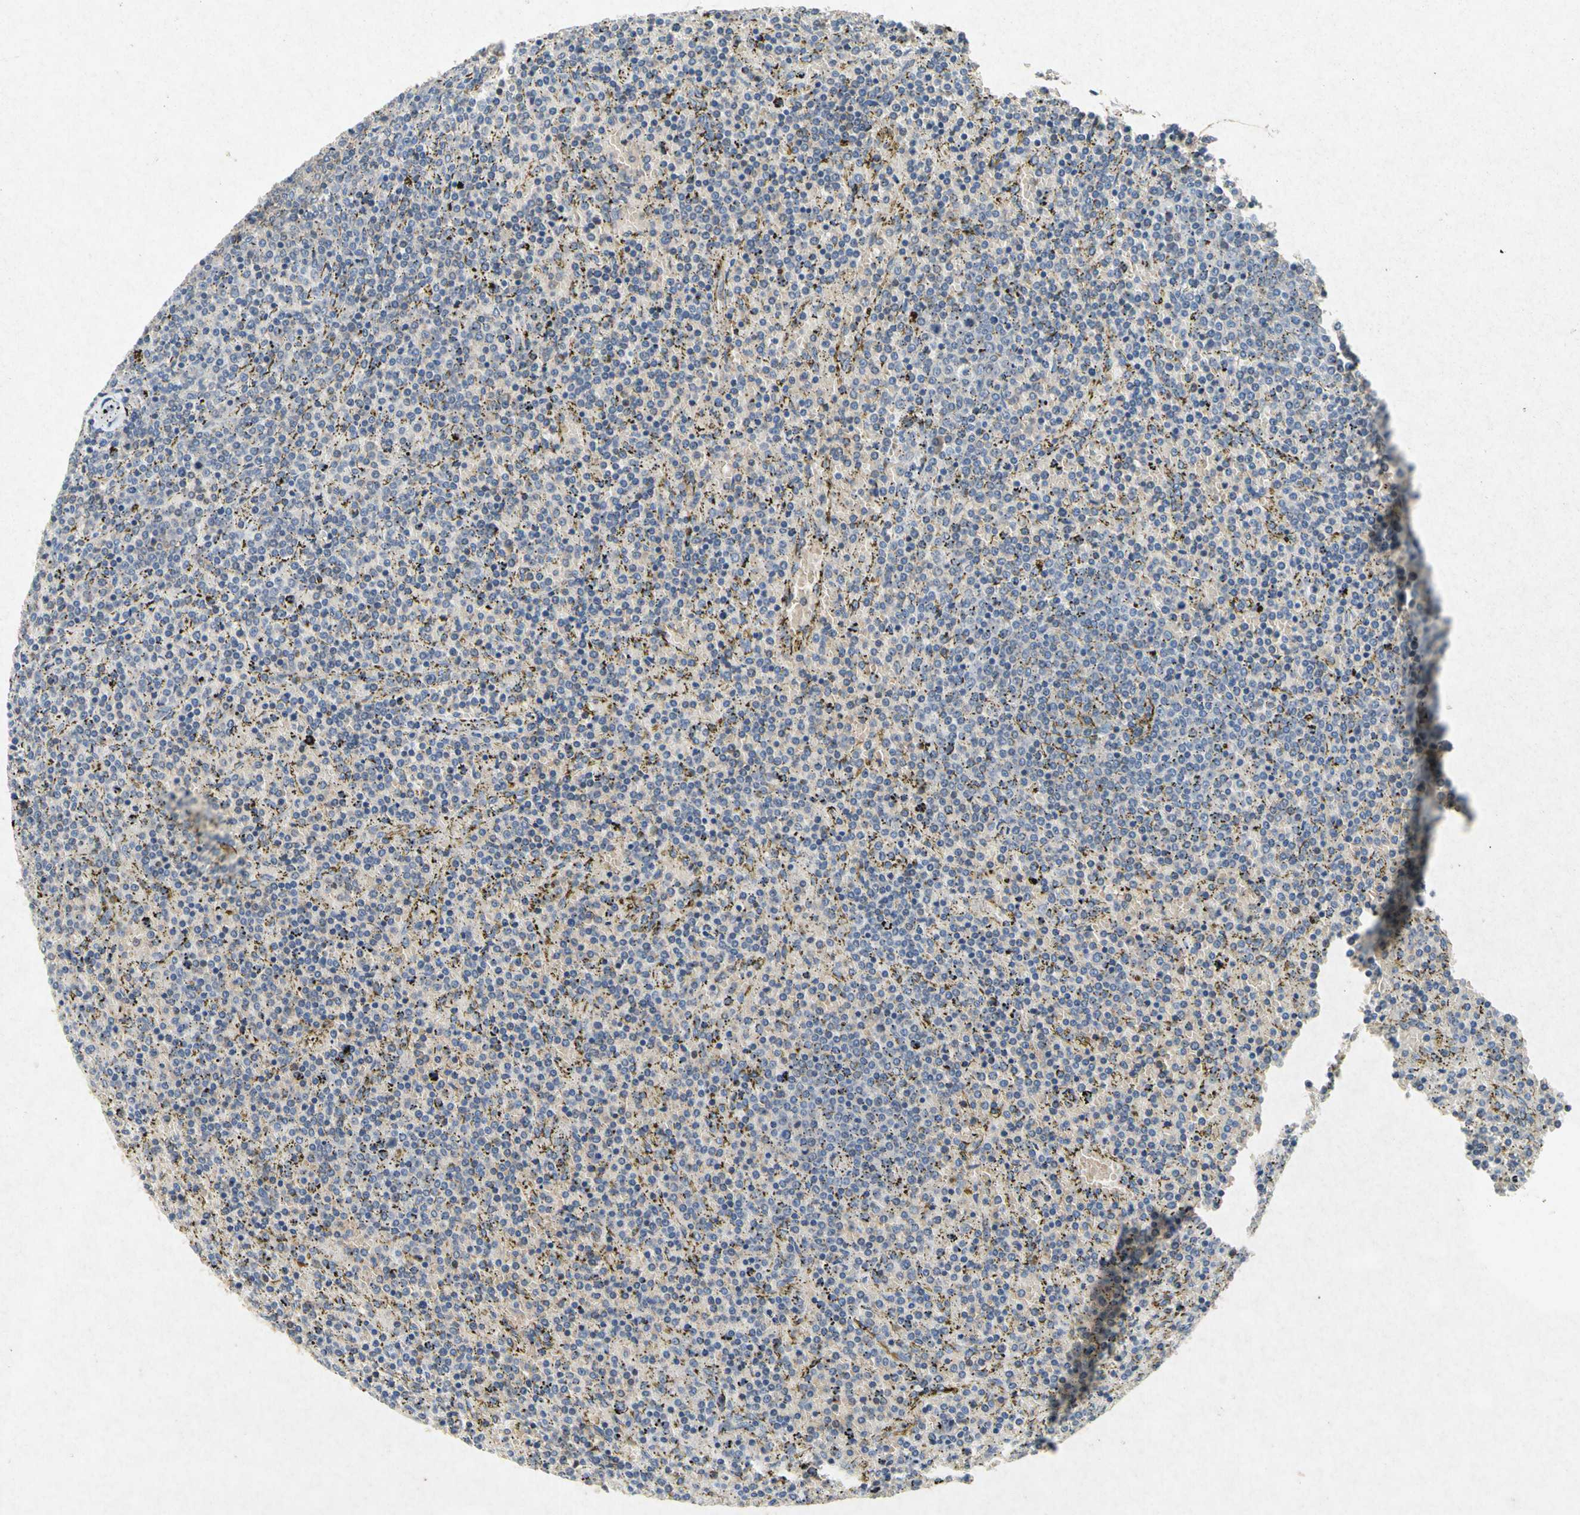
{"staining": {"intensity": "negative", "quantity": "none", "location": "none"}, "tissue": "lymphoma", "cell_type": "Tumor cells", "image_type": "cancer", "snomed": [{"axis": "morphology", "description": "Malignant lymphoma, non-Hodgkin's type, Low grade"}, {"axis": "topography", "description": "Spleen"}], "caption": "A high-resolution image shows immunohistochemistry staining of lymphoma, which demonstrates no significant positivity in tumor cells.", "gene": "RPS6KA1", "patient": {"sex": "female", "age": 77}}